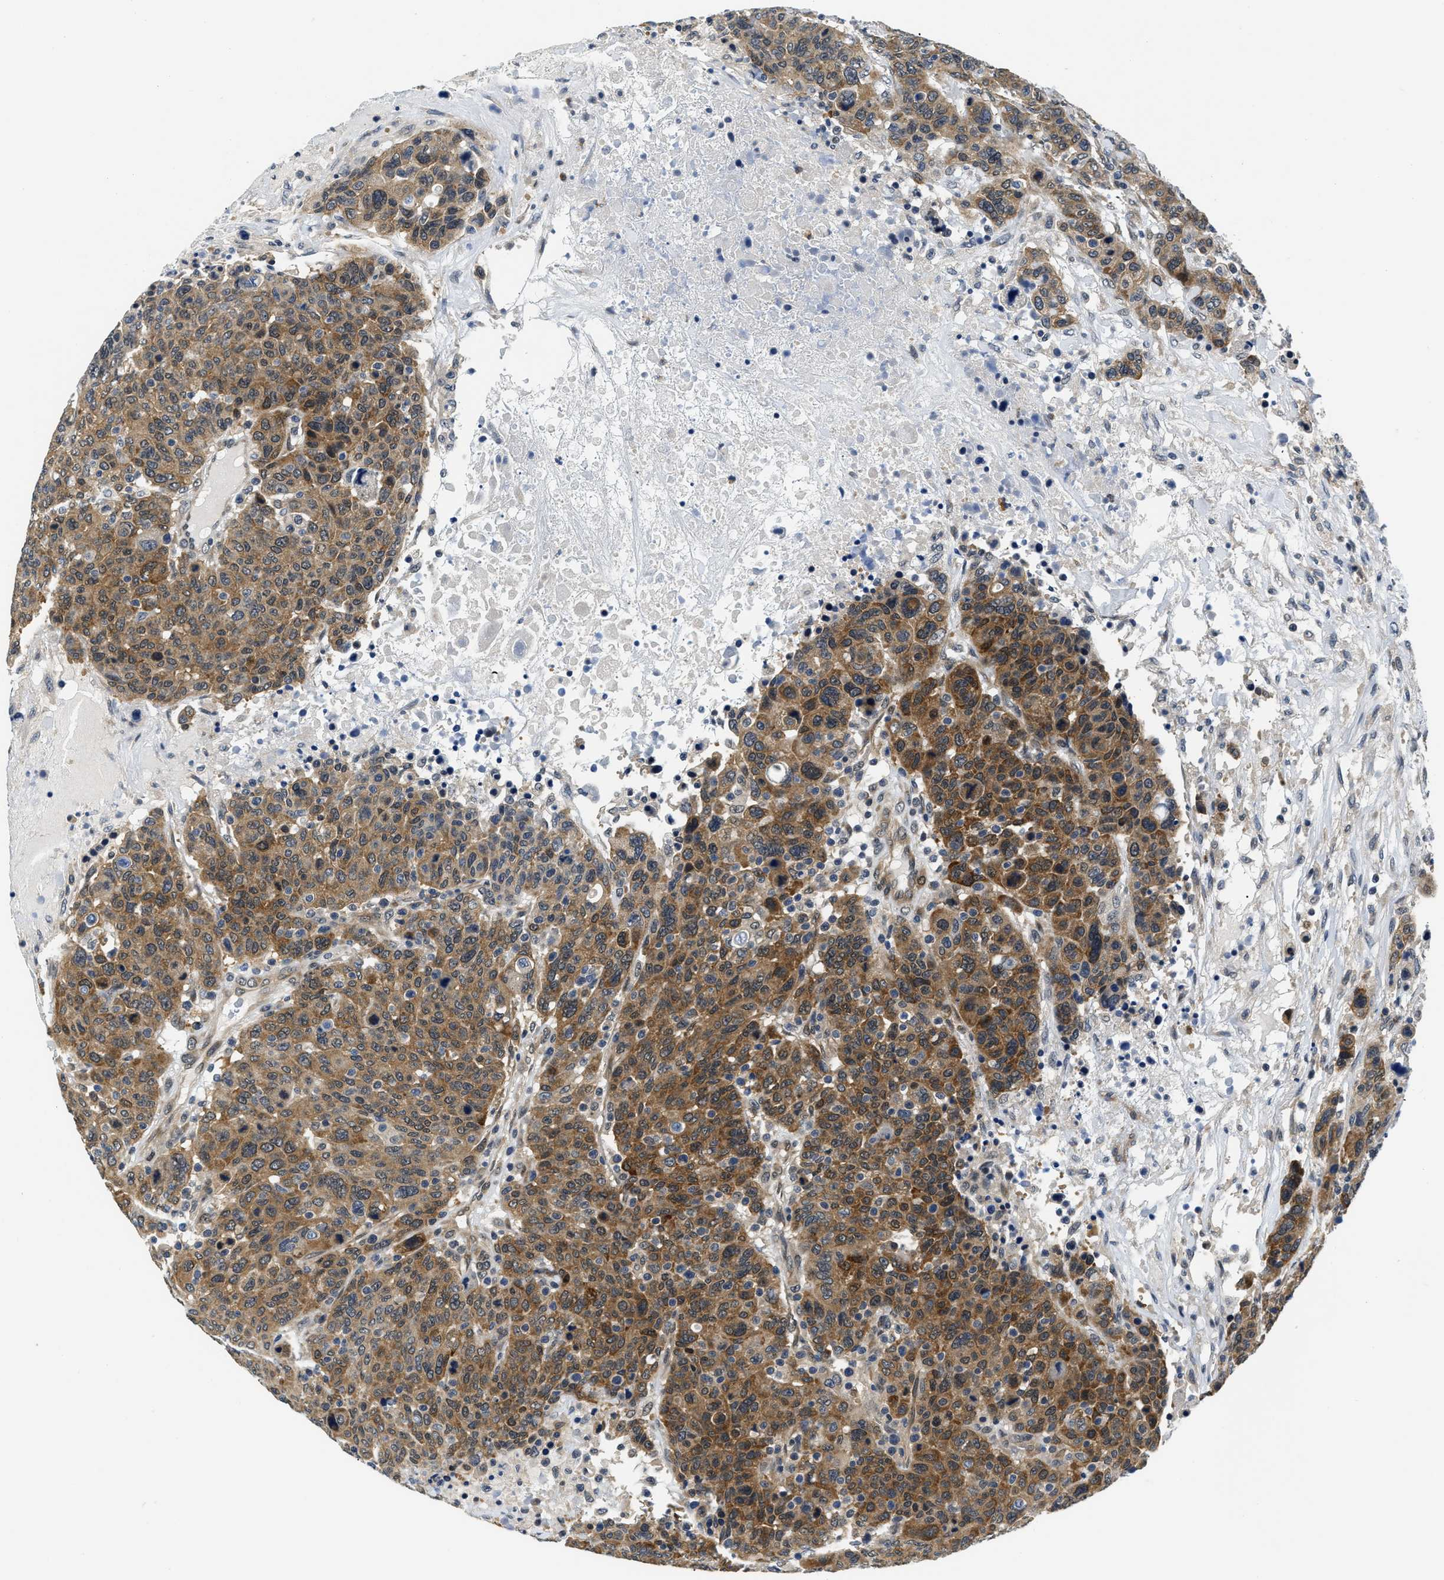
{"staining": {"intensity": "moderate", "quantity": ">75%", "location": "cytoplasmic/membranous"}, "tissue": "breast cancer", "cell_type": "Tumor cells", "image_type": "cancer", "snomed": [{"axis": "morphology", "description": "Duct carcinoma"}, {"axis": "topography", "description": "Breast"}], "caption": "IHC image of neoplastic tissue: human breast cancer (infiltrating ductal carcinoma) stained using immunohistochemistry demonstrates medium levels of moderate protein expression localized specifically in the cytoplasmic/membranous of tumor cells, appearing as a cytoplasmic/membranous brown color.", "gene": "SMAD4", "patient": {"sex": "female", "age": 37}}